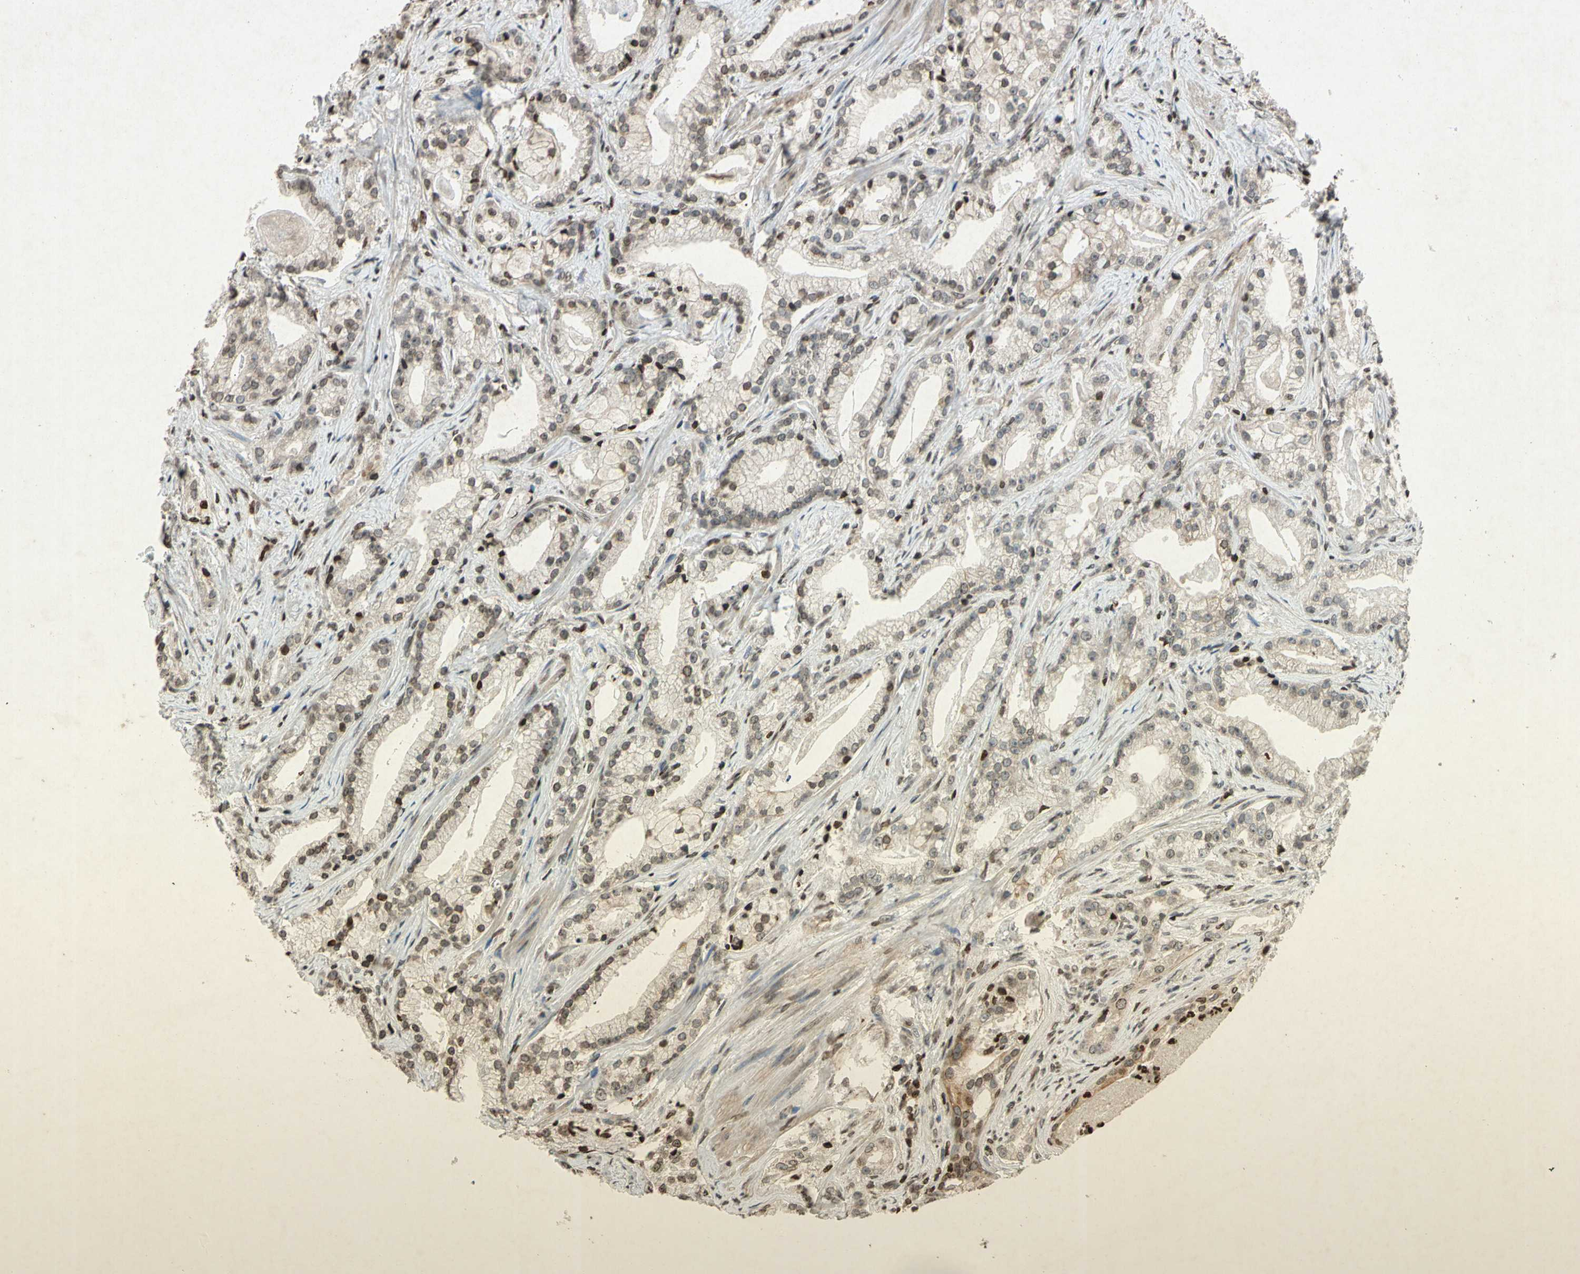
{"staining": {"intensity": "weak", "quantity": "<25%", "location": "nuclear"}, "tissue": "prostate cancer", "cell_type": "Tumor cells", "image_type": "cancer", "snomed": [{"axis": "morphology", "description": "Adenocarcinoma, Low grade"}, {"axis": "topography", "description": "Prostate"}], "caption": "Immunohistochemical staining of human prostate adenocarcinoma (low-grade) demonstrates no significant positivity in tumor cells. Nuclei are stained in blue.", "gene": "HOXB3", "patient": {"sex": "male", "age": 59}}